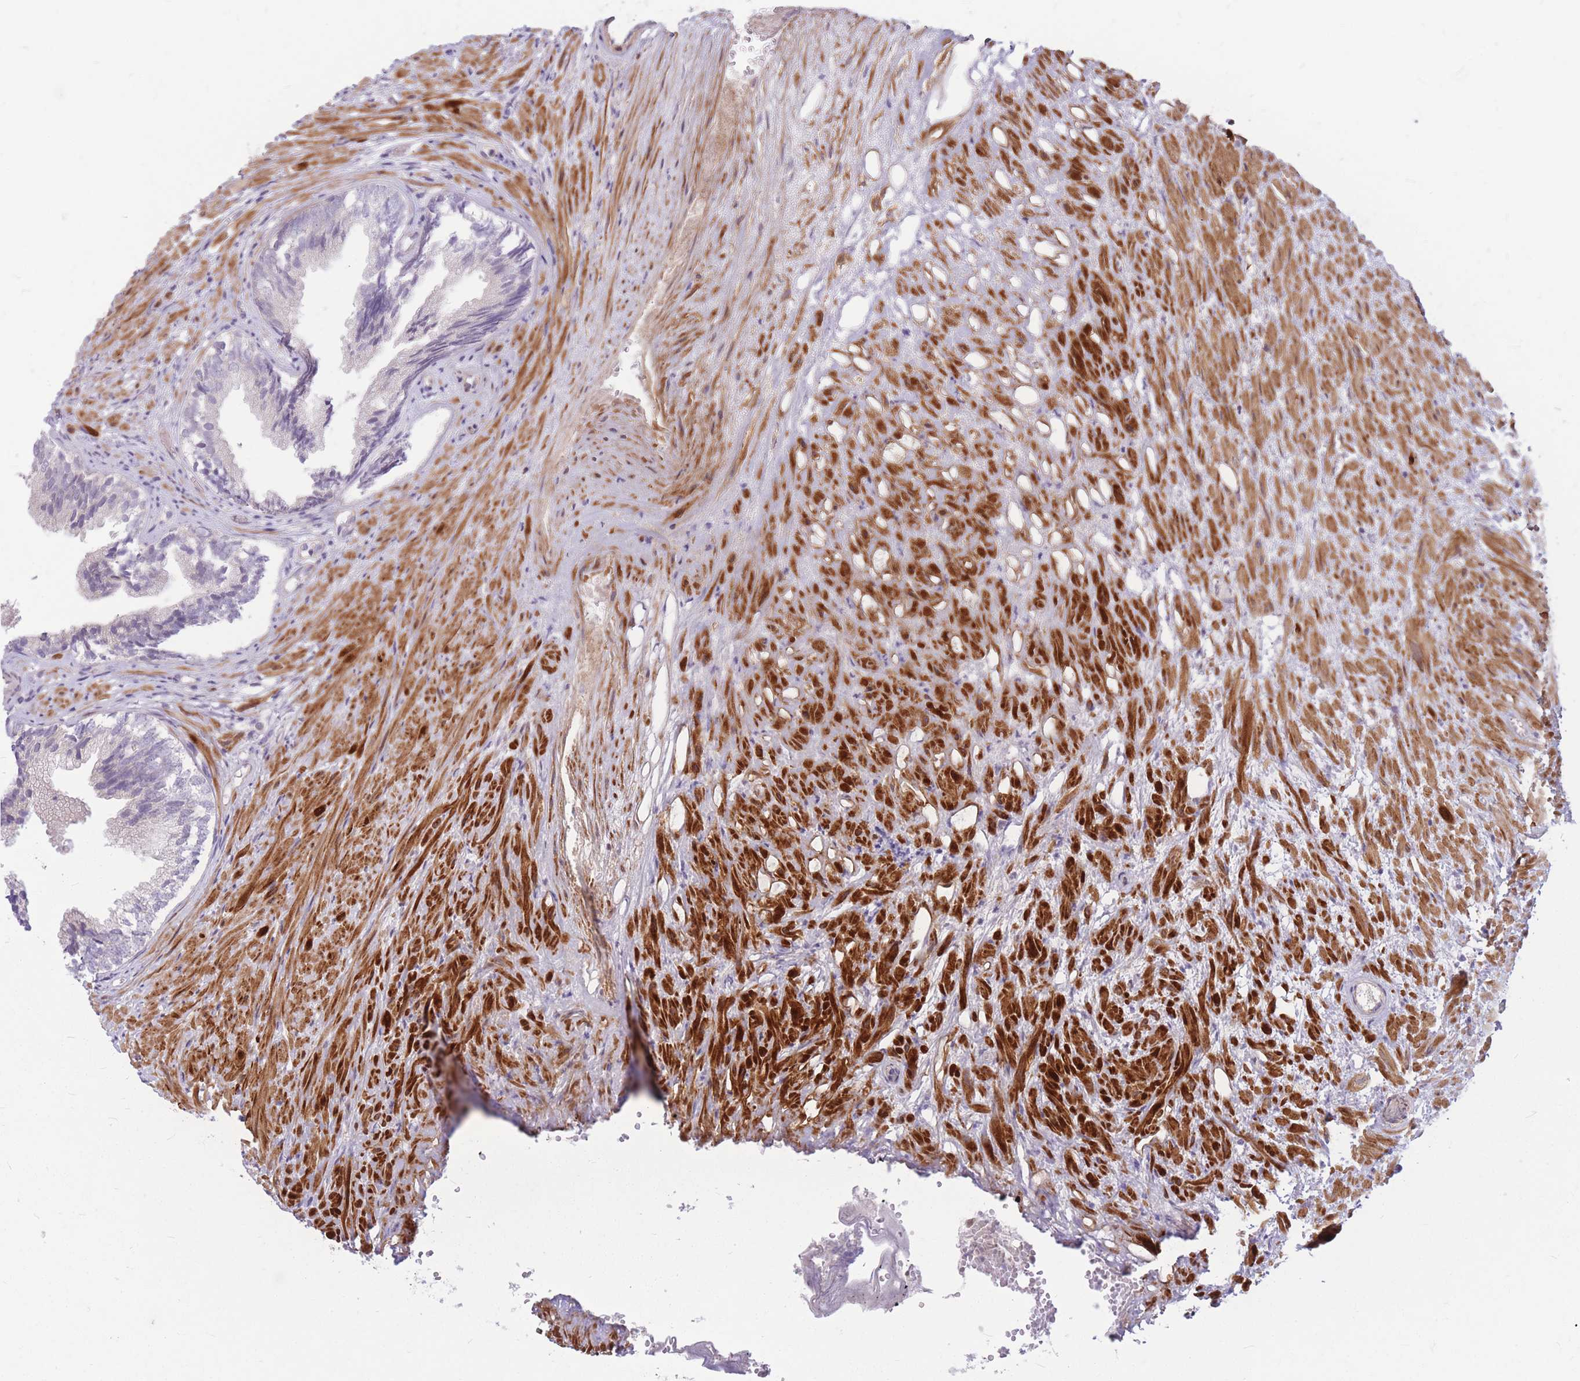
{"staining": {"intensity": "weak", "quantity": "25%-75%", "location": "nuclear"}, "tissue": "prostate", "cell_type": "Glandular cells", "image_type": "normal", "snomed": [{"axis": "morphology", "description": "Normal tissue, NOS"}, {"axis": "topography", "description": "Prostate"}], "caption": "Immunohistochemistry micrograph of benign prostate stained for a protein (brown), which displays low levels of weak nuclear expression in approximately 25%-75% of glandular cells.", "gene": "ERCC2", "patient": {"sex": "male", "age": 76}}